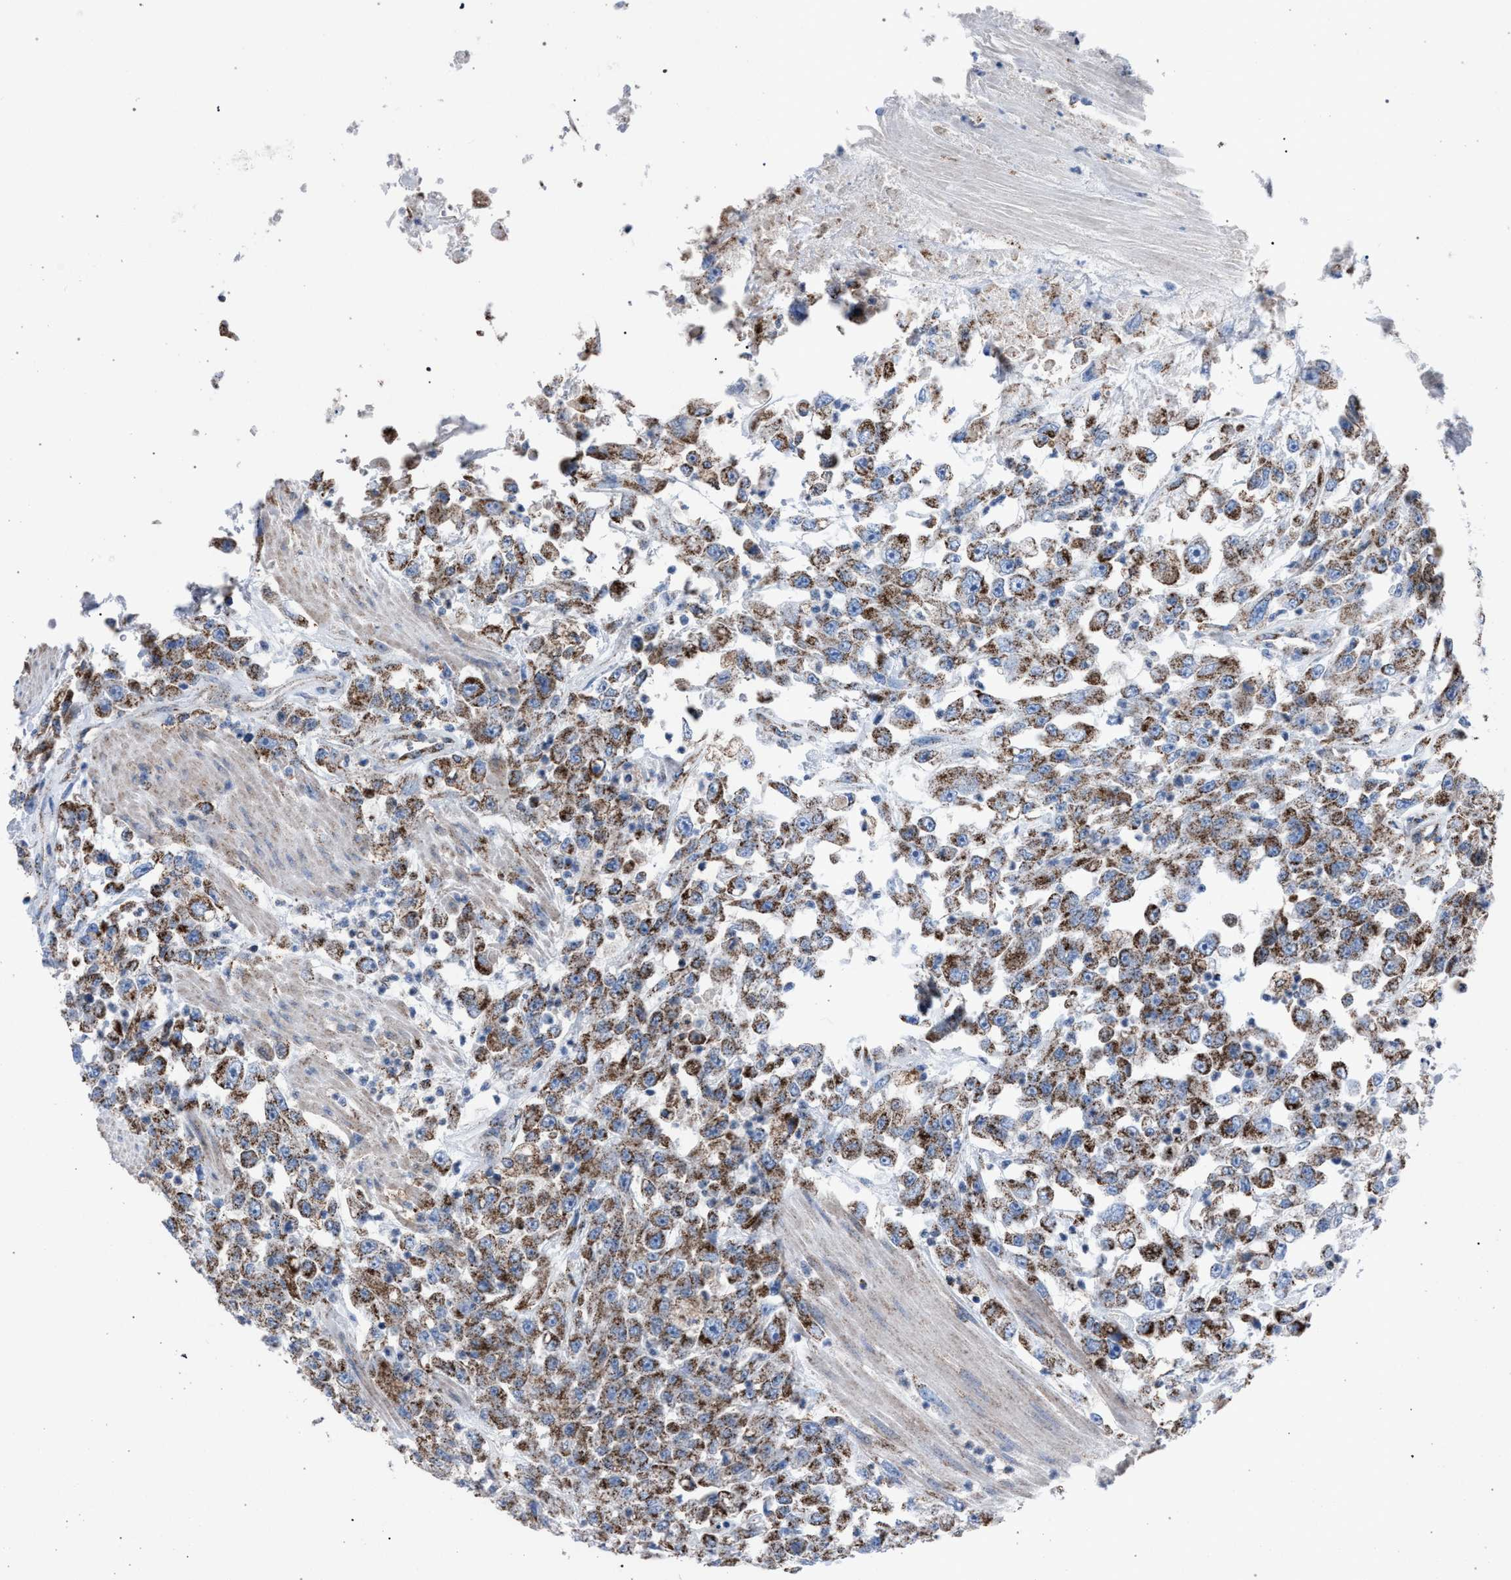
{"staining": {"intensity": "moderate", "quantity": ">75%", "location": "cytoplasmic/membranous"}, "tissue": "urothelial cancer", "cell_type": "Tumor cells", "image_type": "cancer", "snomed": [{"axis": "morphology", "description": "Urothelial carcinoma, High grade"}, {"axis": "topography", "description": "Urinary bladder"}], "caption": "Moderate cytoplasmic/membranous staining for a protein is identified in approximately >75% of tumor cells of urothelial cancer using immunohistochemistry.", "gene": "HSD17B4", "patient": {"sex": "male", "age": 46}}